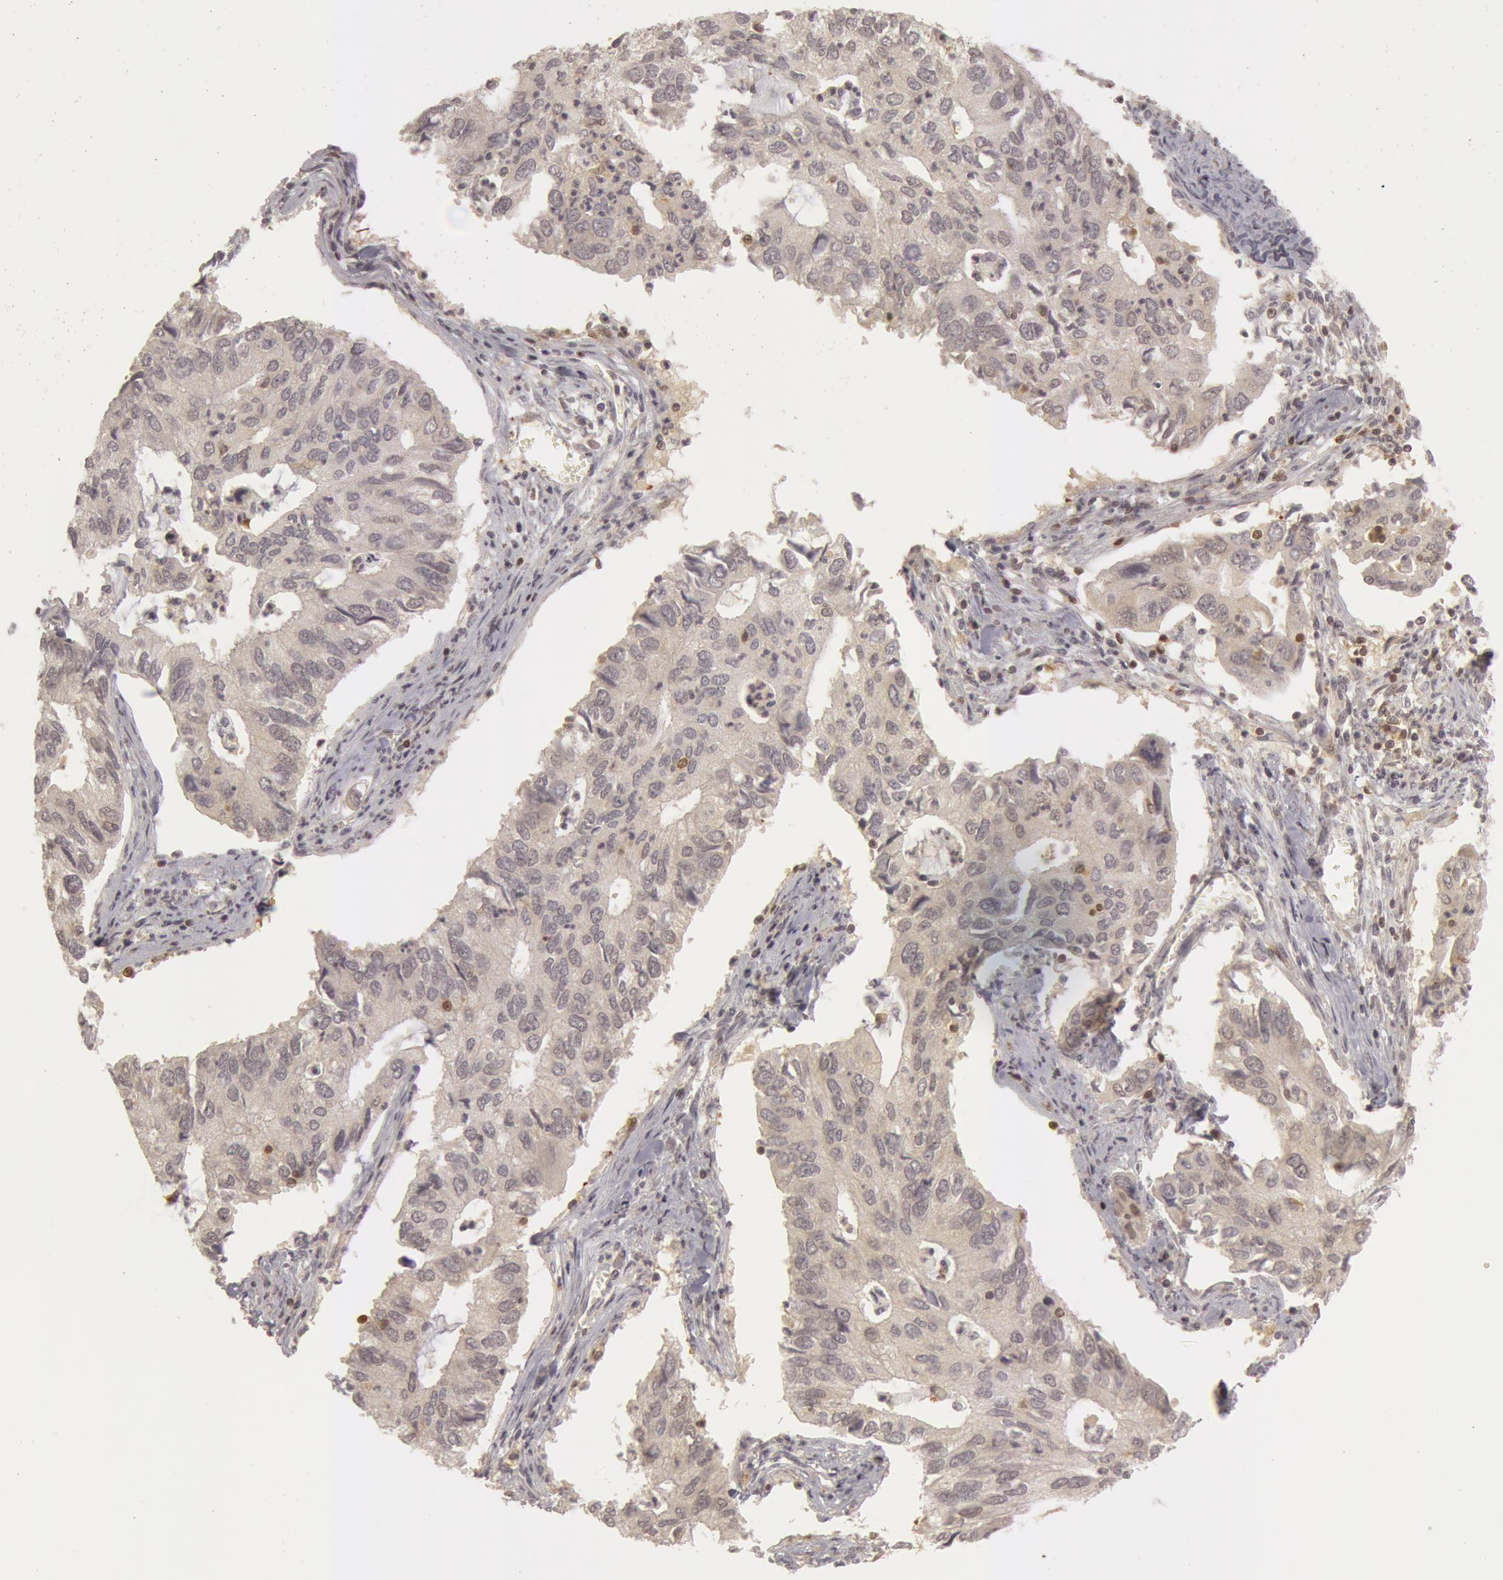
{"staining": {"intensity": "negative", "quantity": "none", "location": "none"}, "tissue": "lung cancer", "cell_type": "Tumor cells", "image_type": "cancer", "snomed": [{"axis": "morphology", "description": "Adenocarcinoma, NOS"}, {"axis": "topography", "description": "Lung"}], "caption": "IHC image of lung adenocarcinoma stained for a protein (brown), which exhibits no positivity in tumor cells. (IHC, brightfield microscopy, high magnification).", "gene": "OASL", "patient": {"sex": "male", "age": 48}}